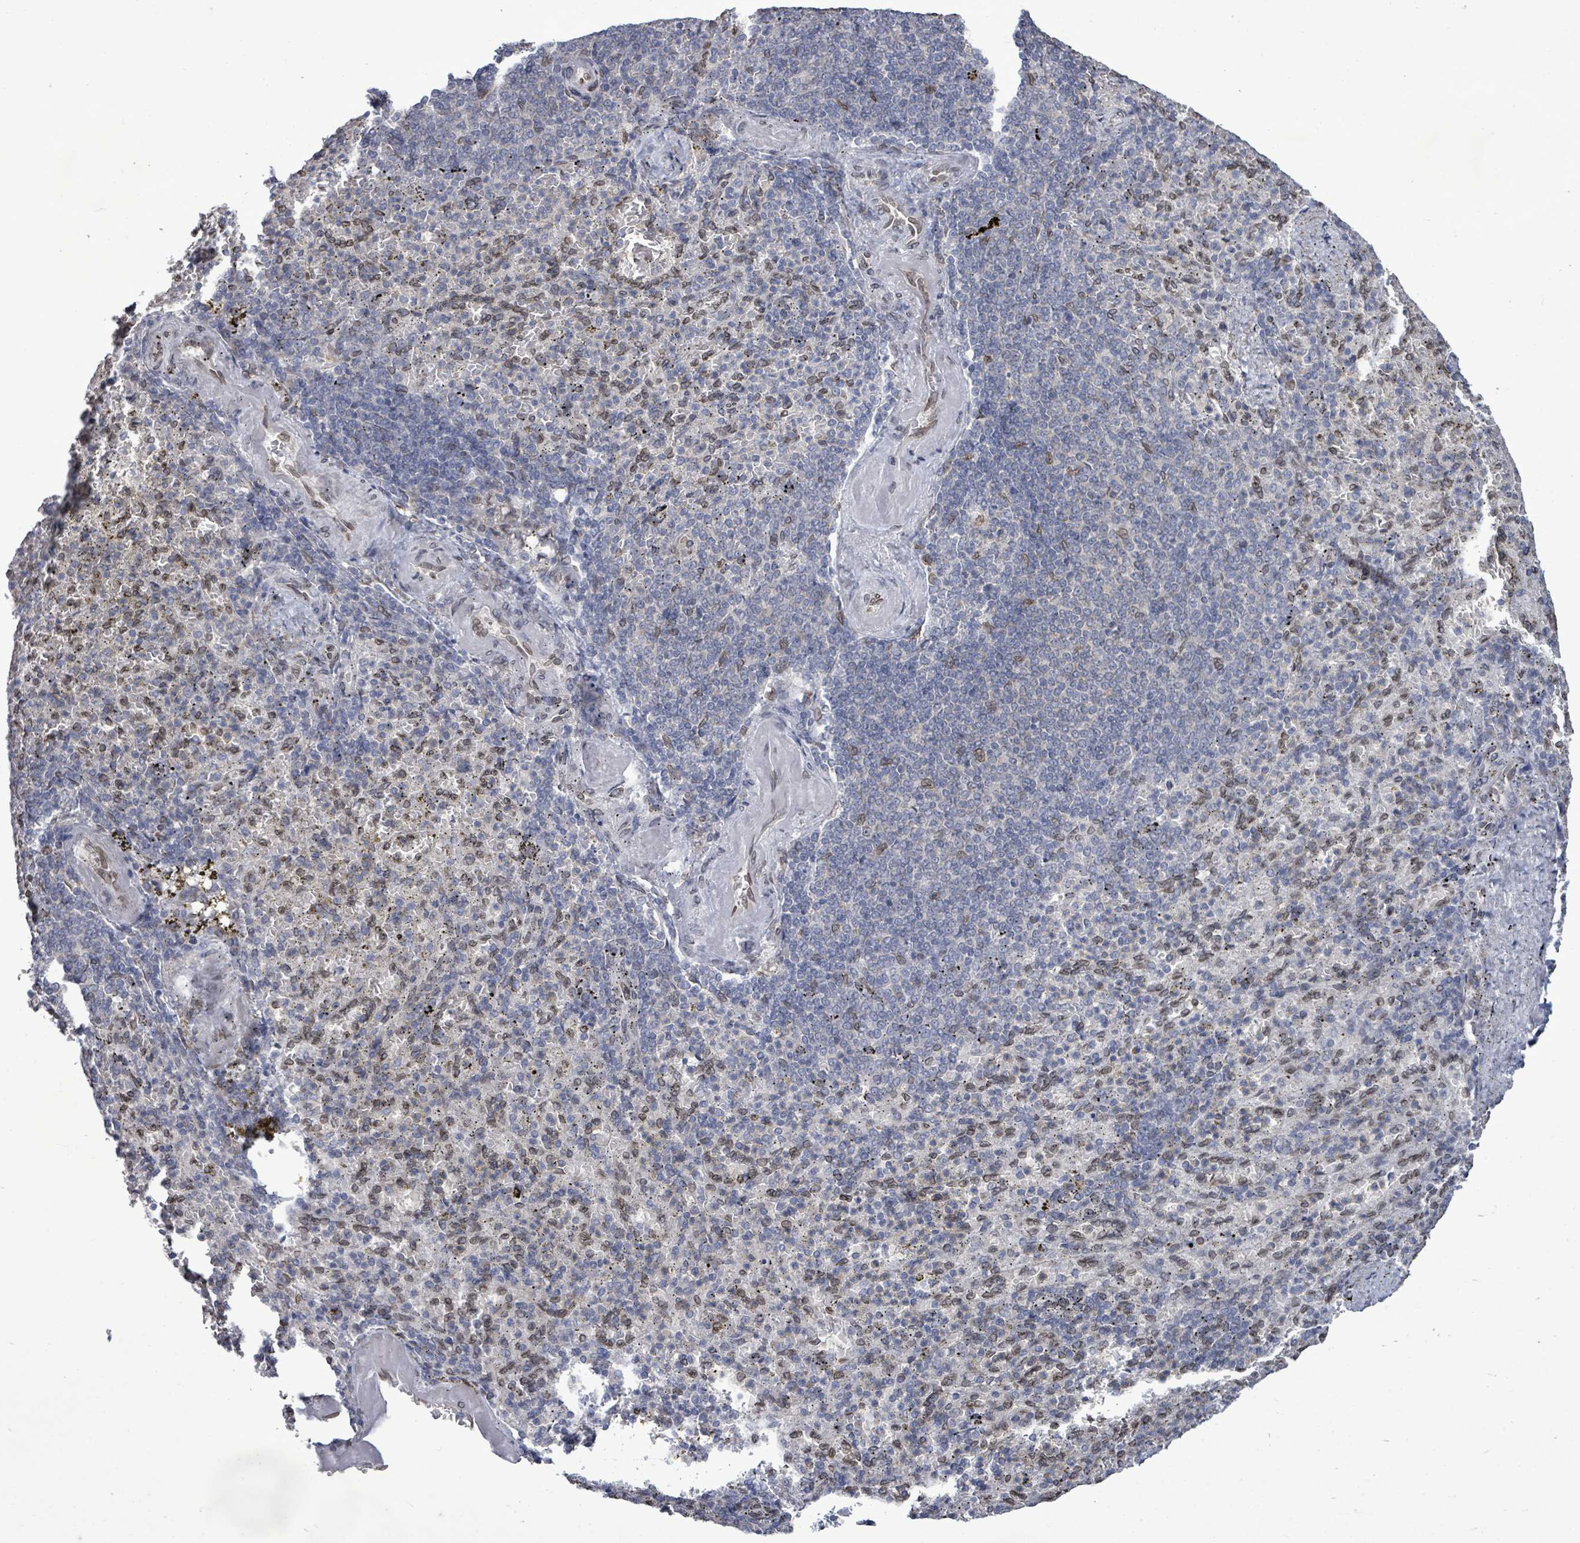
{"staining": {"intensity": "weak", "quantity": "<25%", "location": "cytoplasmic/membranous,nuclear"}, "tissue": "spleen", "cell_type": "Cells in red pulp", "image_type": "normal", "snomed": [{"axis": "morphology", "description": "Normal tissue, NOS"}, {"axis": "topography", "description": "Spleen"}], "caption": "Histopathology image shows no significant protein expression in cells in red pulp of normal spleen. (Stains: DAB immunohistochemistry with hematoxylin counter stain, Microscopy: brightfield microscopy at high magnification).", "gene": "ARFGAP1", "patient": {"sex": "female", "age": 74}}